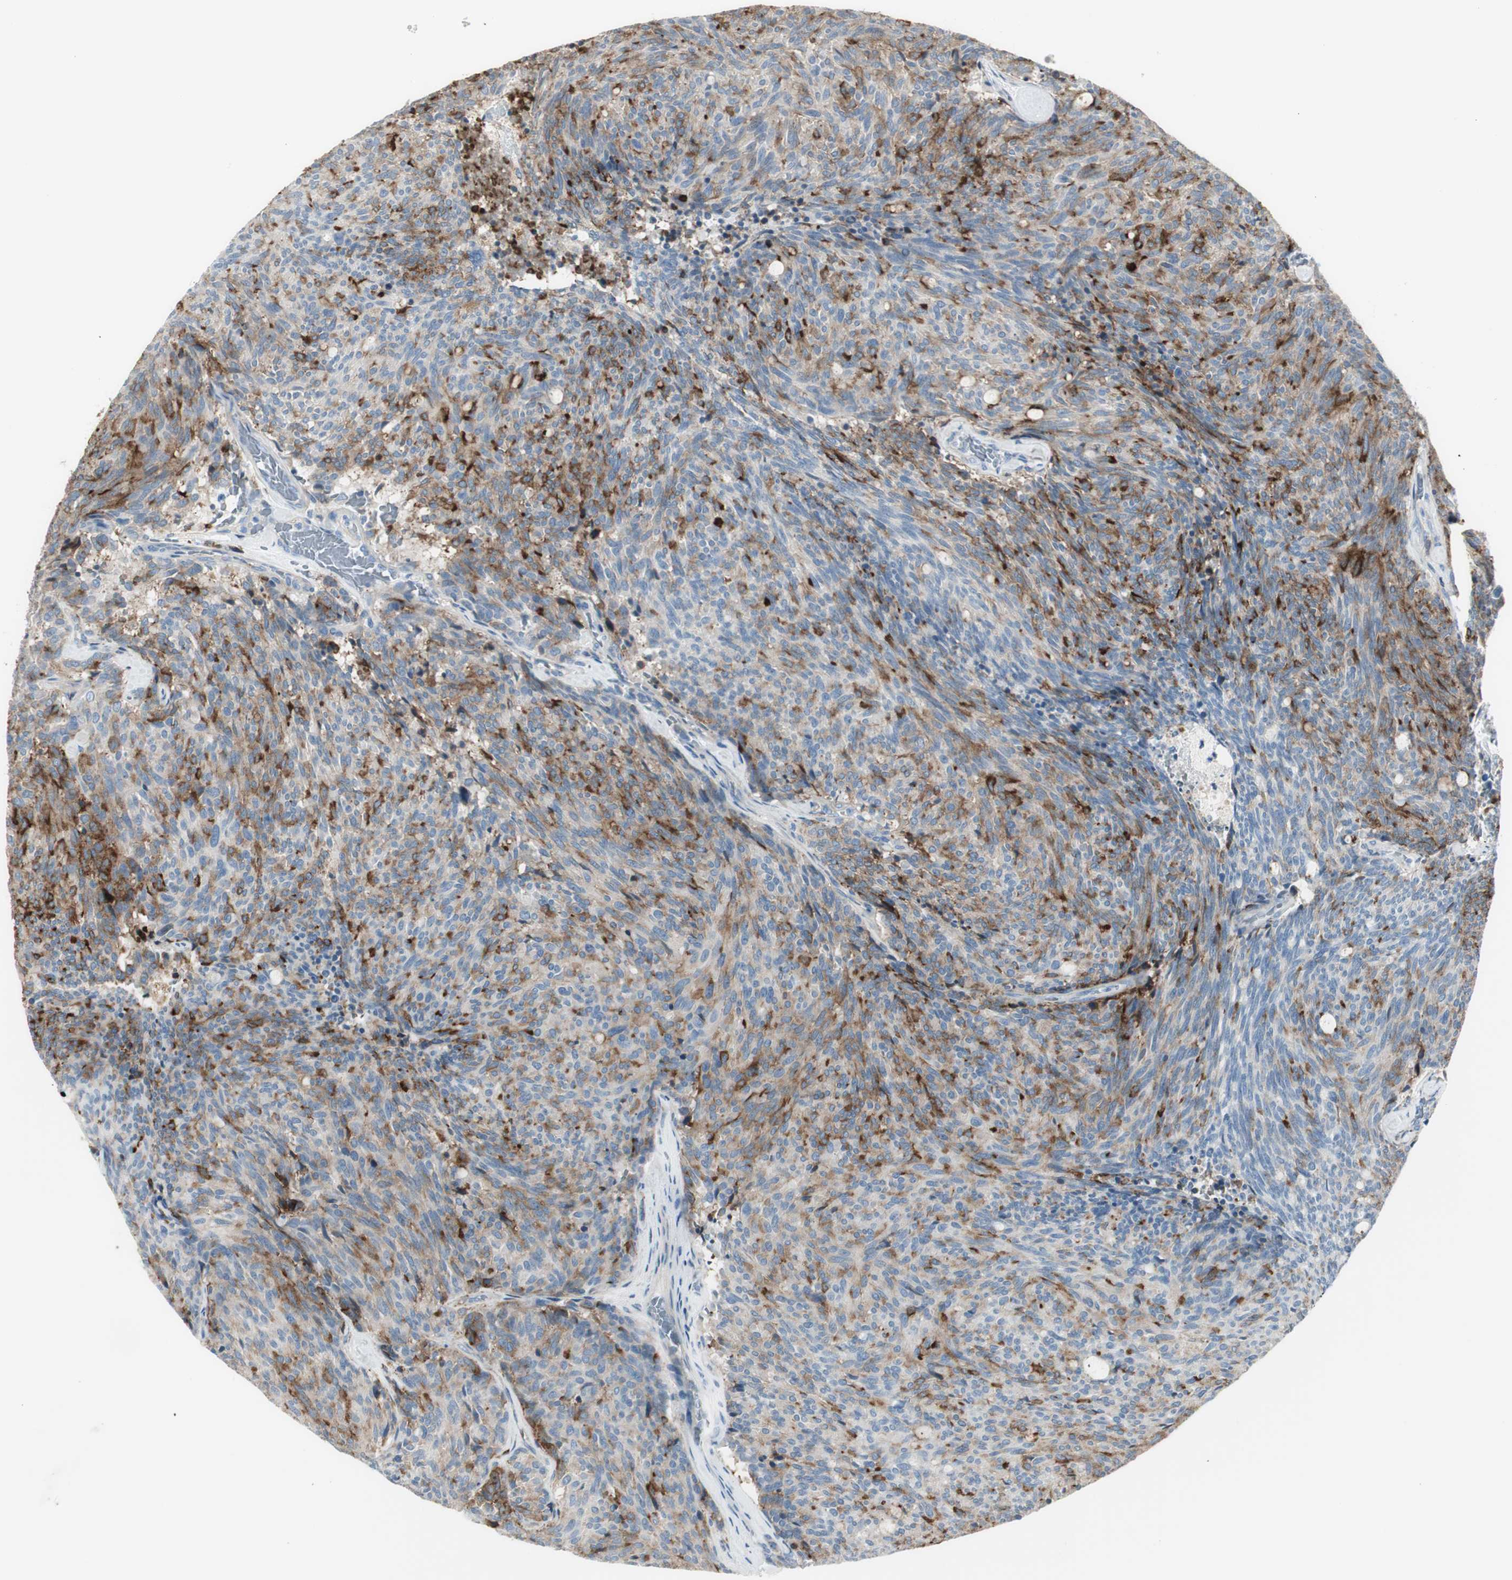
{"staining": {"intensity": "moderate", "quantity": "<25%", "location": "cytoplasmic/membranous"}, "tissue": "carcinoid", "cell_type": "Tumor cells", "image_type": "cancer", "snomed": [{"axis": "morphology", "description": "Carcinoid, malignant, NOS"}, {"axis": "topography", "description": "Pancreas"}], "caption": "IHC (DAB) staining of human carcinoid displays moderate cytoplasmic/membranous protein staining in approximately <25% of tumor cells.", "gene": "CACNA2D1", "patient": {"sex": "female", "age": 54}}